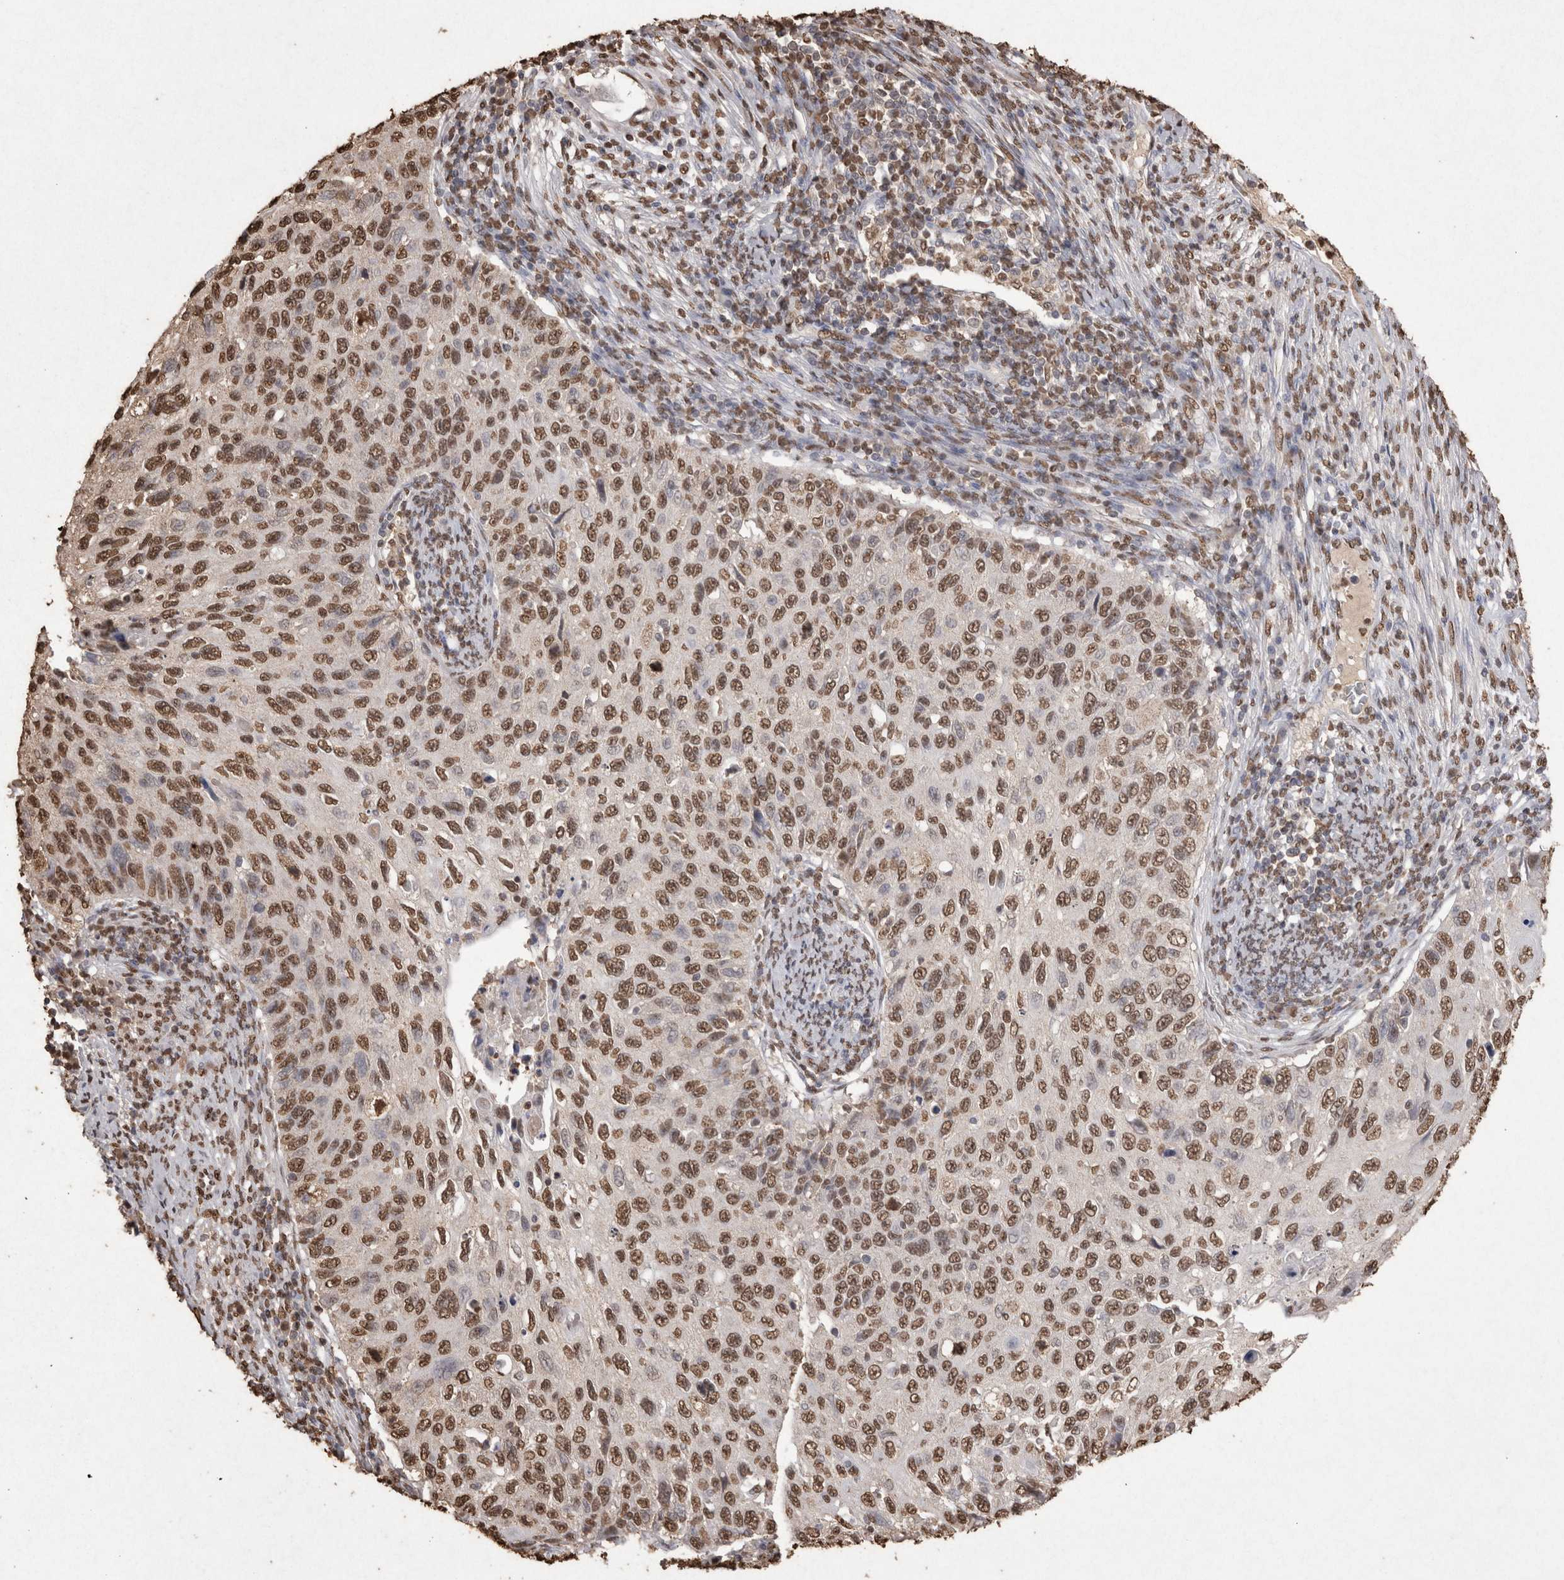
{"staining": {"intensity": "moderate", "quantity": ">75%", "location": "nuclear"}, "tissue": "cervical cancer", "cell_type": "Tumor cells", "image_type": "cancer", "snomed": [{"axis": "morphology", "description": "Squamous cell carcinoma, NOS"}, {"axis": "topography", "description": "Cervix"}], "caption": "About >75% of tumor cells in human cervical cancer (squamous cell carcinoma) exhibit moderate nuclear protein positivity as visualized by brown immunohistochemical staining.", "gene": "POU5F1", "patient": {"sex": "female", "age": 70}}